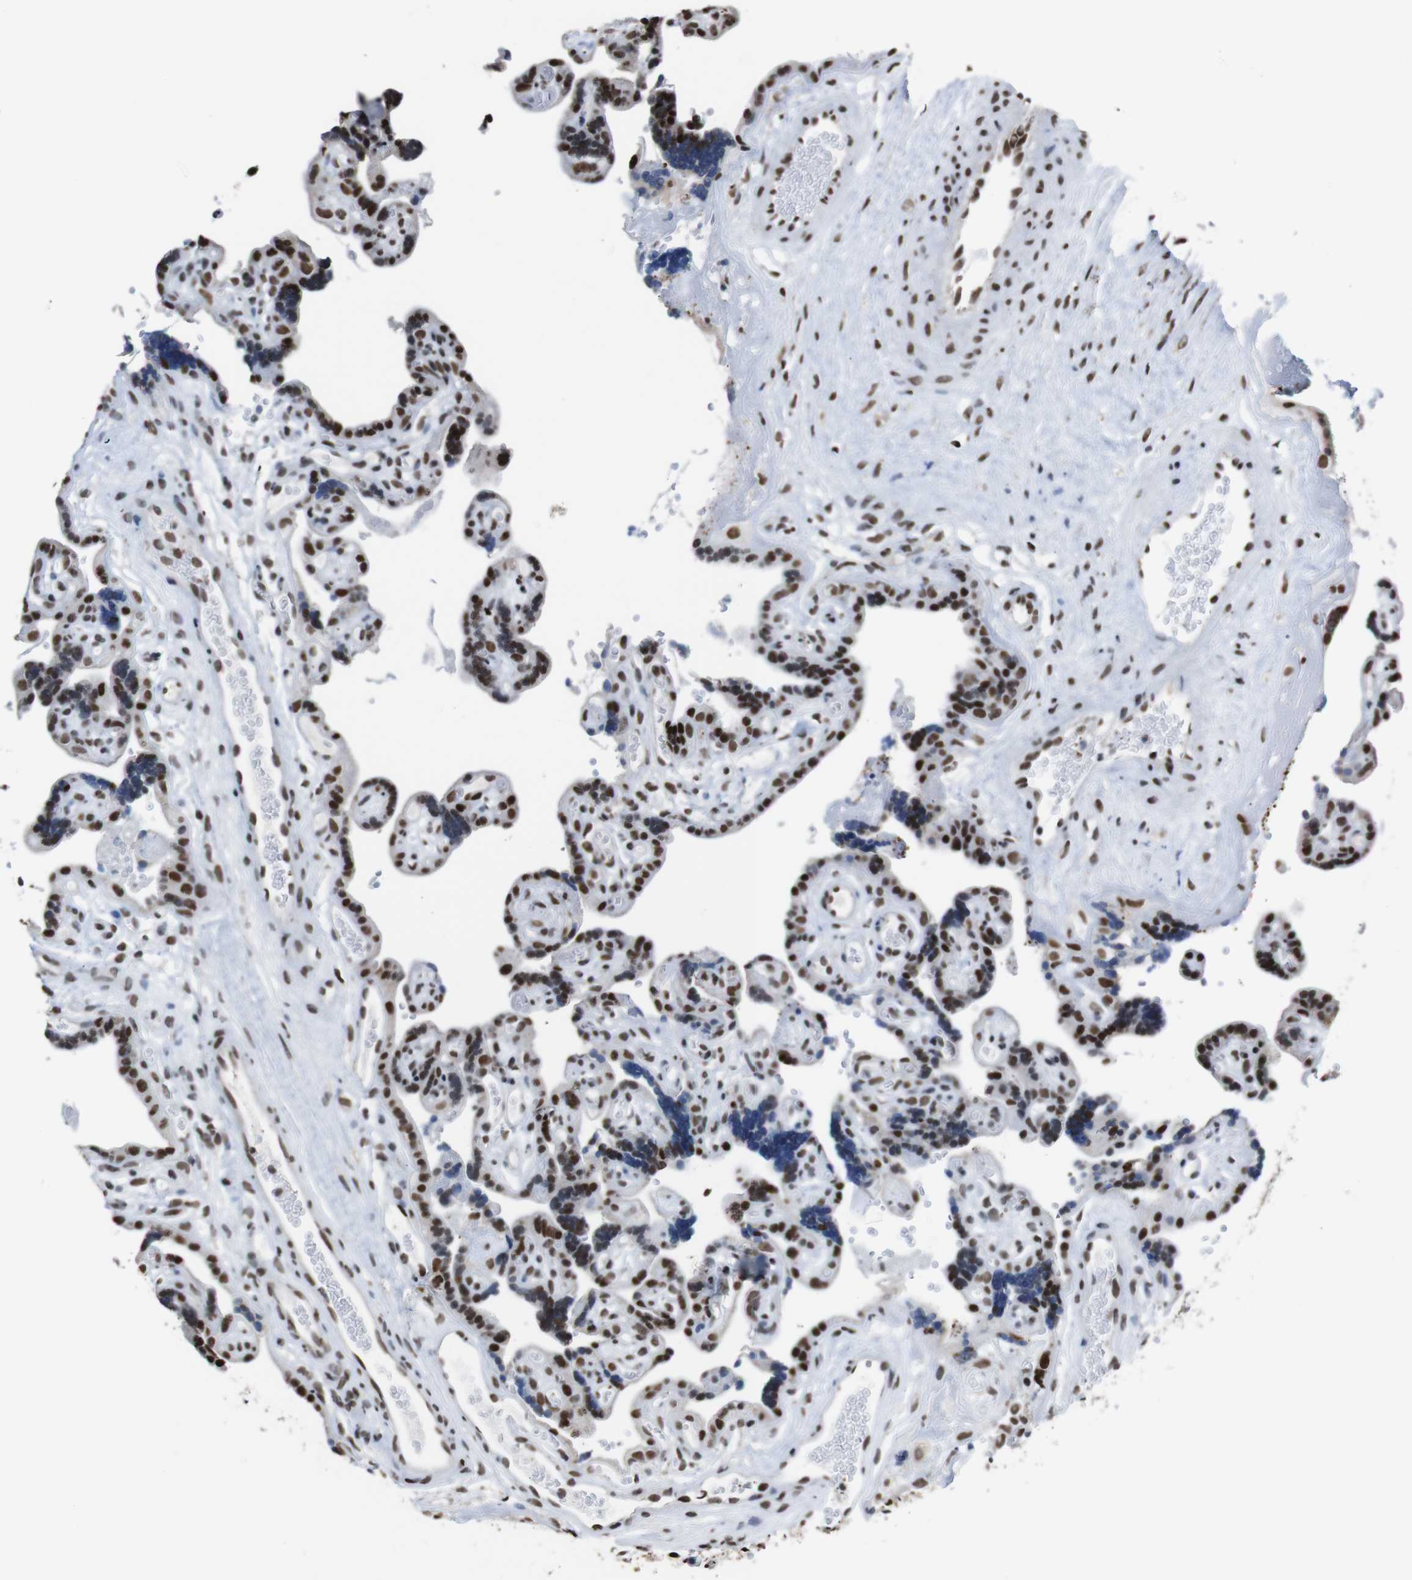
{"staining": {"intensity": "strong", "quantity": ">75%", "location": "nuclear"}, "tissue": "placenta", "cell_type": "Trophoblastic cells", "image_type": "normal", "snomed": [{"axis": "morphology", "description": "Normal tissue, NOS"}, {"axis": "topography", "description": "Placenta"}], "caption": "Strong nuclear positivity for a protein is present in about >75% of trophoblastic cells of normal placenta using IHC.", "gene": "ROMO1", "patient": {"sex": "female", "age": 30}}